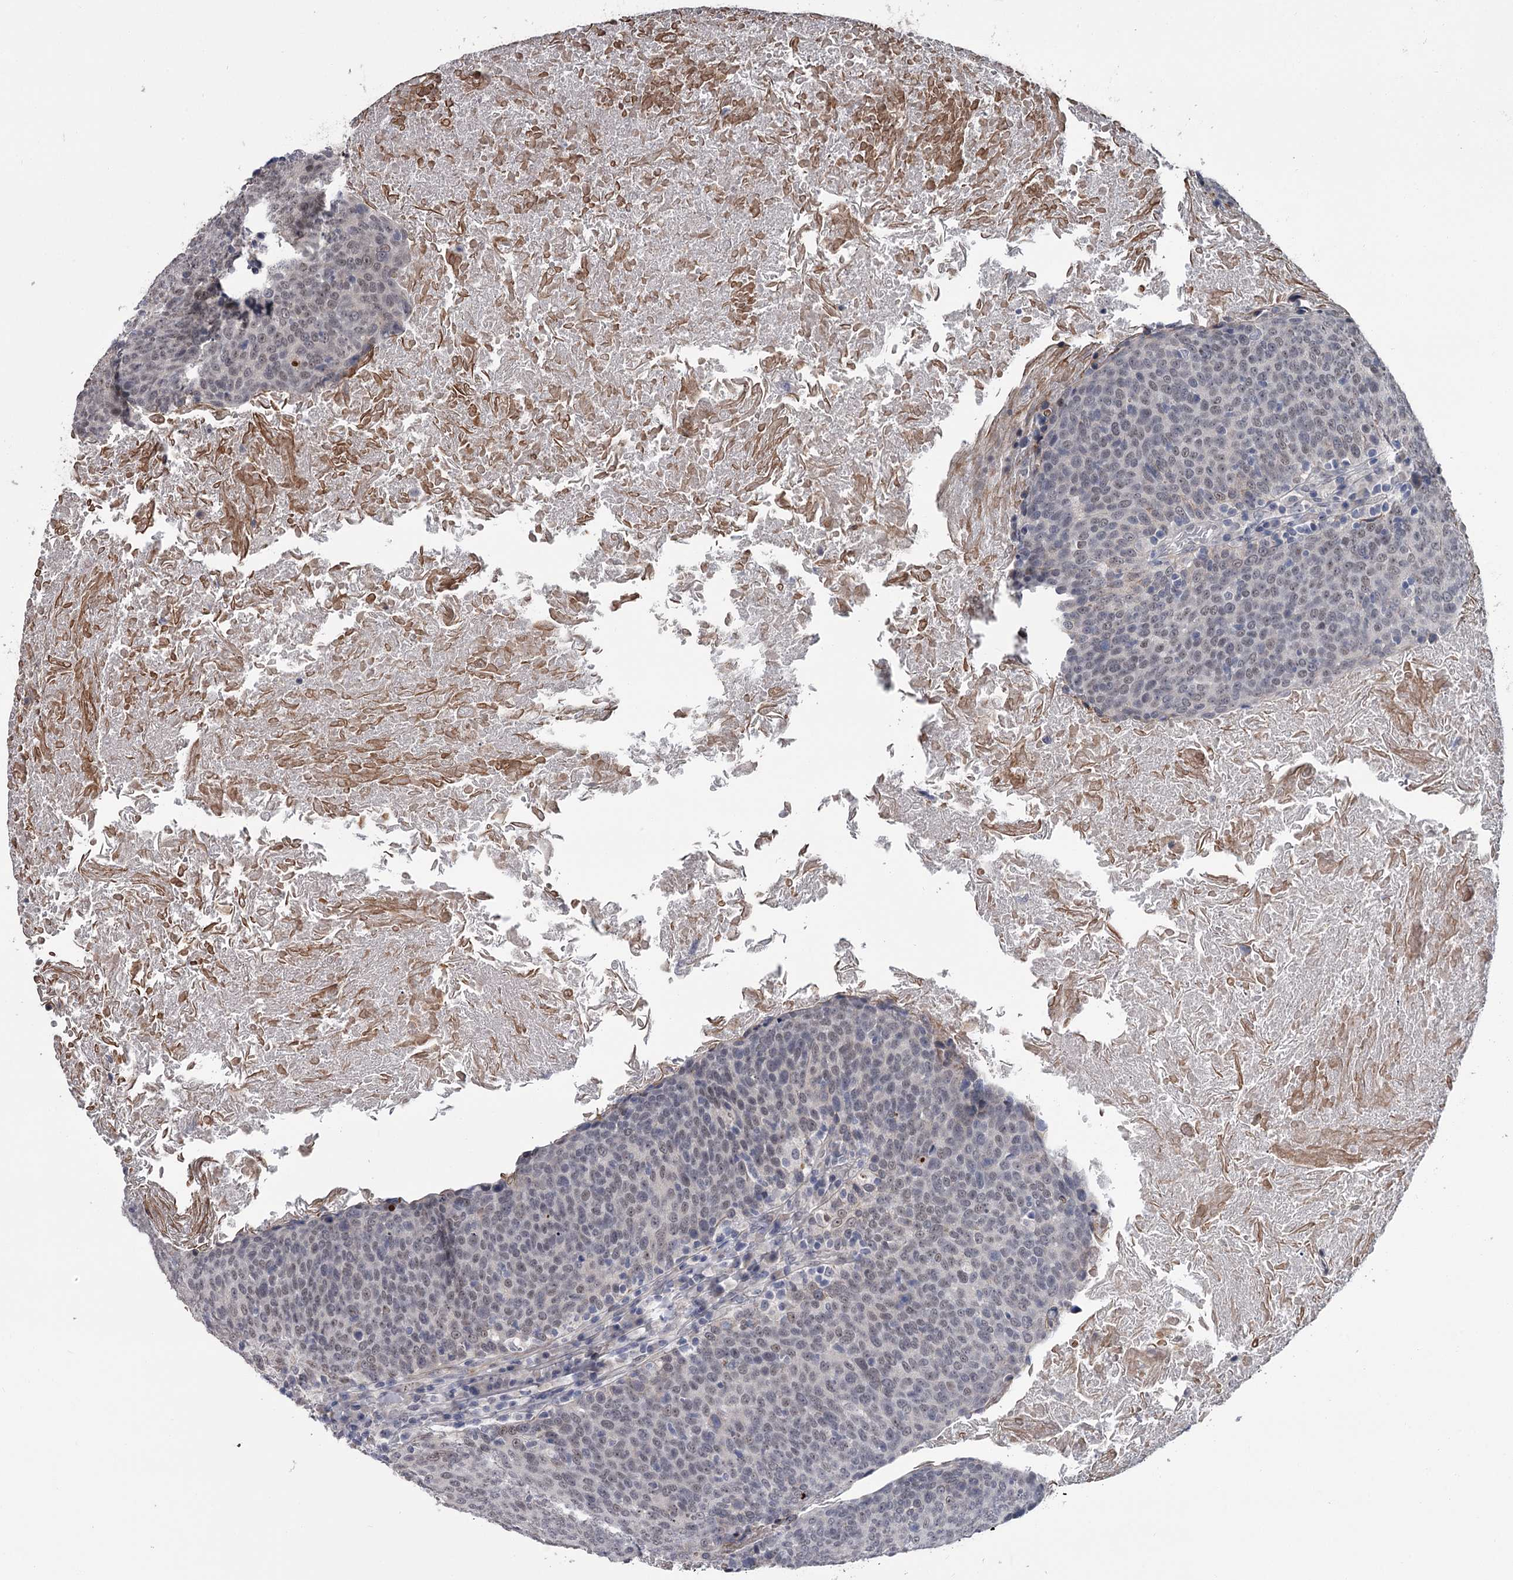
{"staining": {"intensity": "weak", "quantity": "25%-75%", "location": "nuclear"}, "tissue": "head and neck cancer", "cell_type": "Tumor cells", "image_type": "cancer", "snomed": [{"axis": "morphology", "description": "Squamous cell carcinoma, NOS"}, {"axis": "morphology", "description": "Squamous cell carcinoma, metastatic, NOS"}, {"axis": "topography", "description": "Lymph node"}, {"axis": "topography", "description": "Head-Neck"}], "caption": "Head and neck squamous cell carcinoma stained for a protein (brown) demonstrates weak nuclear positive positivity in approximately 25%-75% of tumor cells.", "gene": "PRPF40B", "patient": {"sex": "male", "age": 62}}